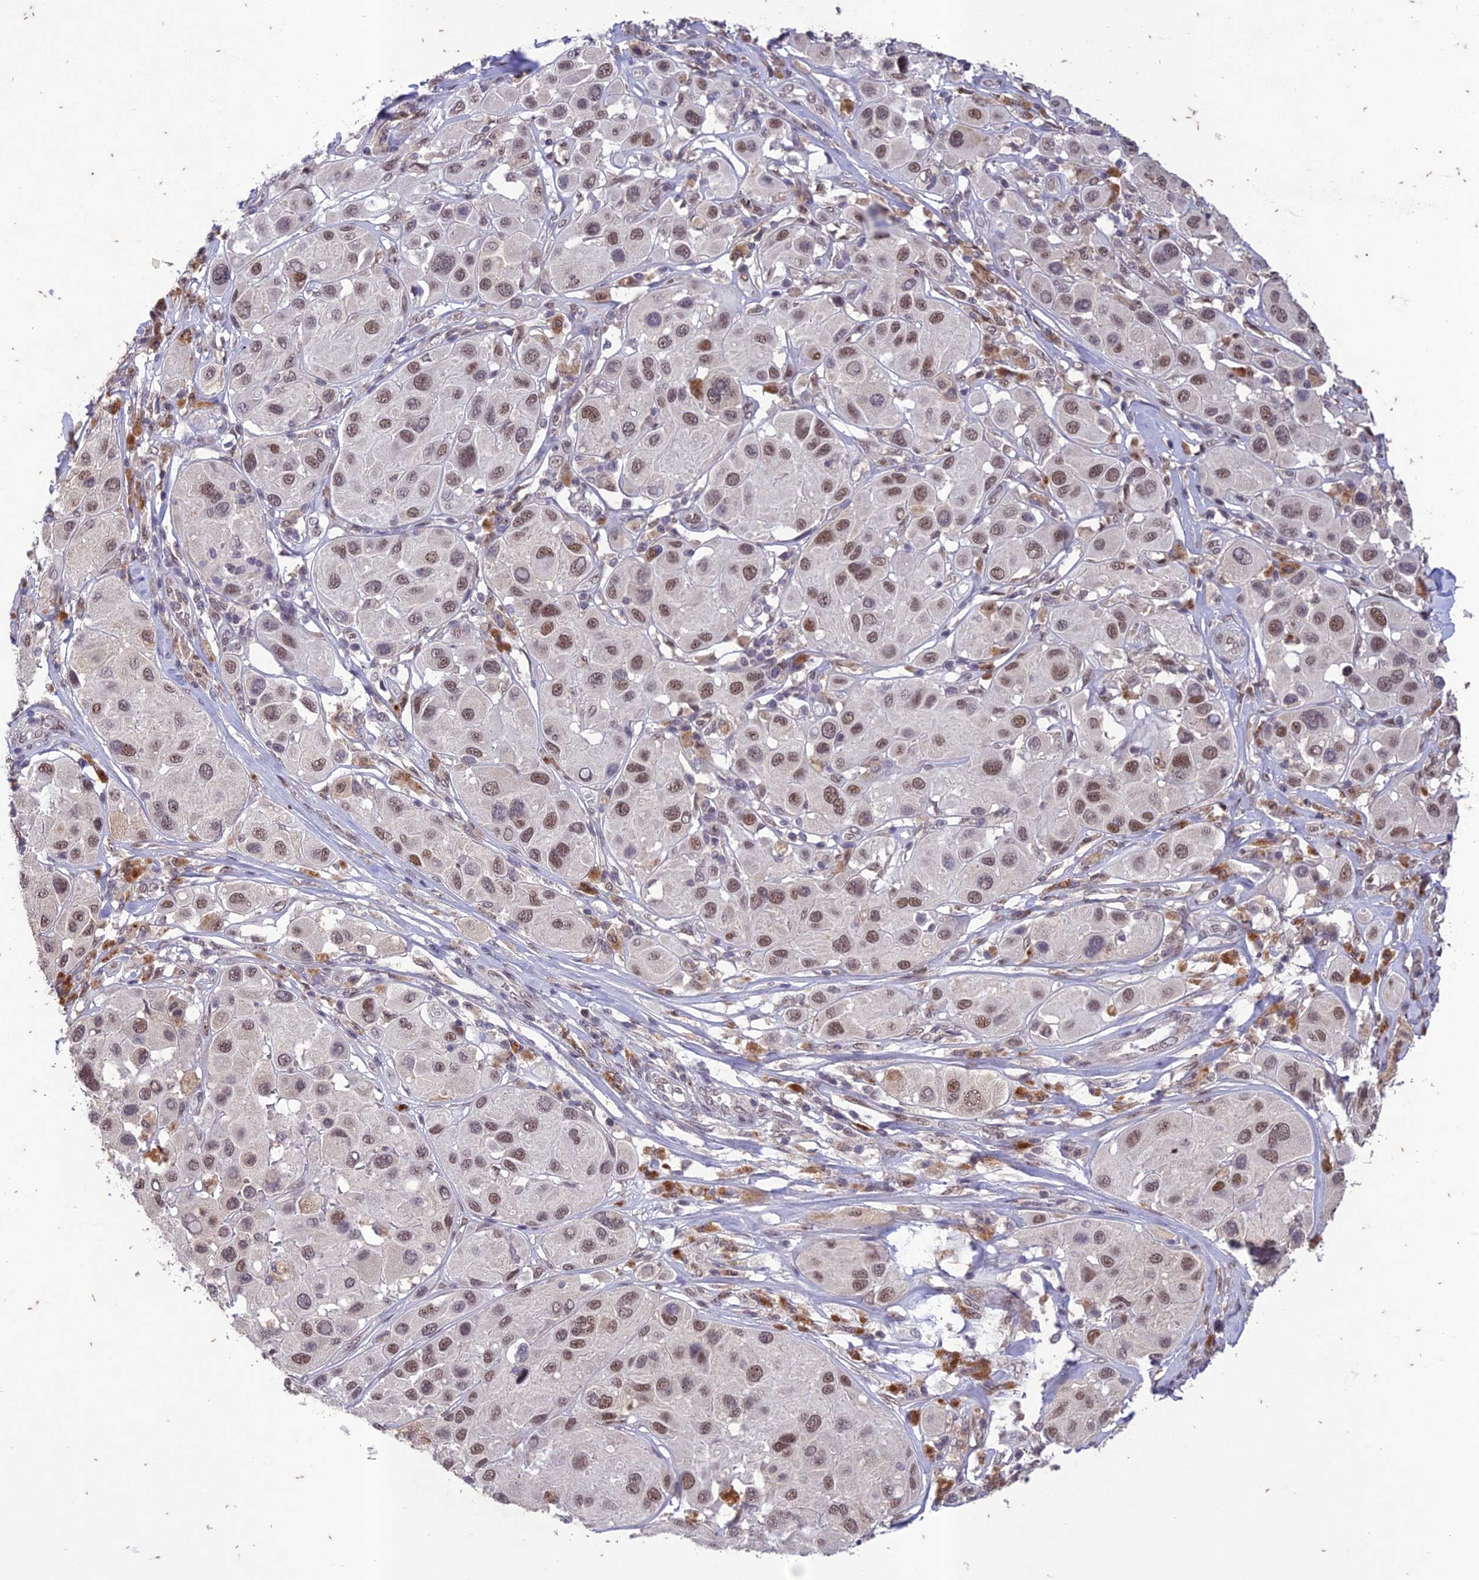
{"staining": {"intensity": "moderate", "quantity": ">75%", "location": "nuclear"}, "tissue": "melanoma", "cell_type": "Tumor cells", "image_type": "cancer", "snomed": [{"axis": "morphology", "description": "Malignant melanoma, Metastatic site"}, {"axis": "topography", "description": "Skin"}], "caption": "Protein expression analysis of melanoma reveals moderate nuclear positivity in about >75% of tumor cells.", "gene": "POP4", "patient": {"sex": "male", "age": 41}}